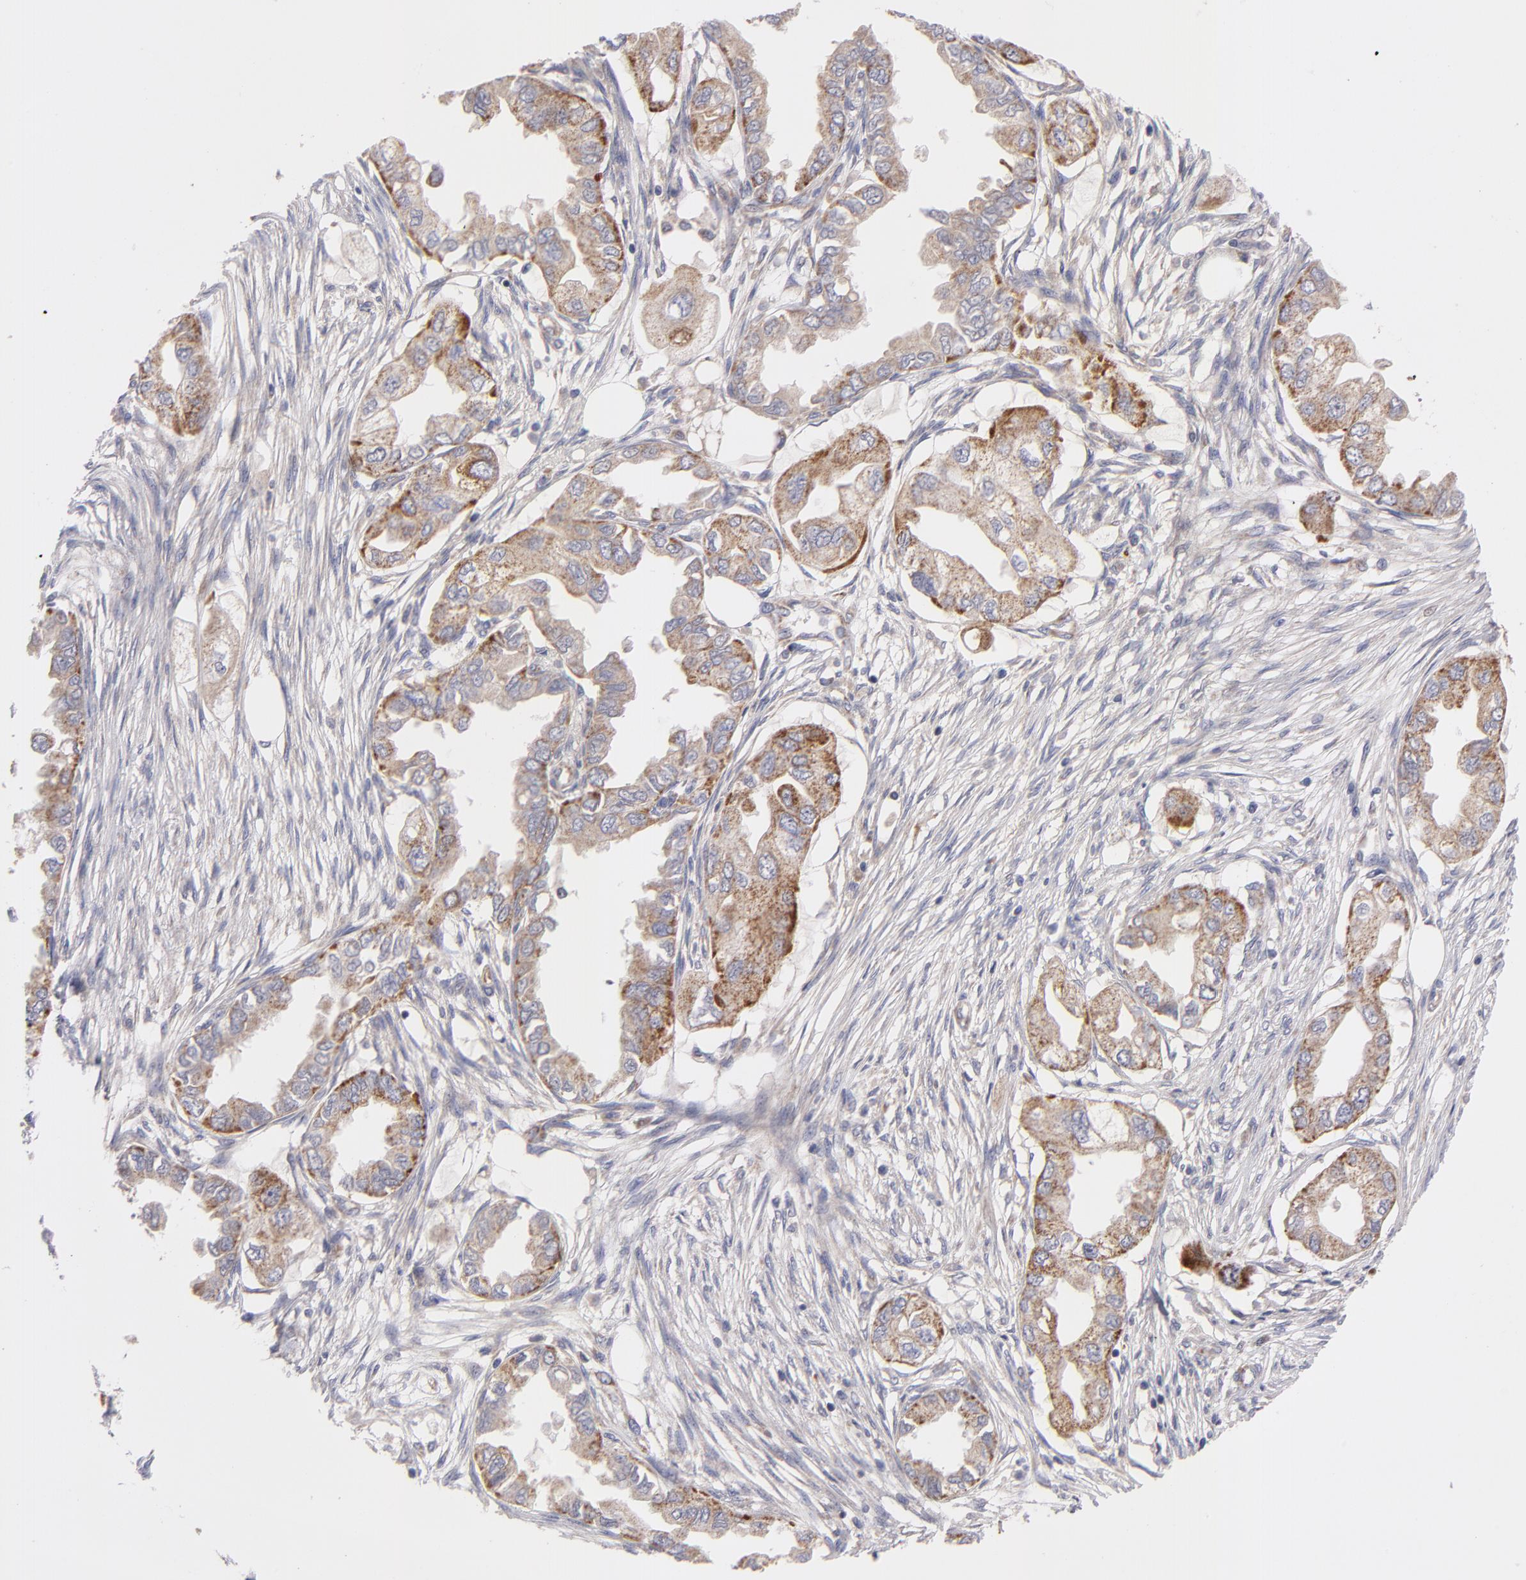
{"staining": {"intensity": "moderate", "quantity": ">75%", "location": "cytoplasmic/membranous"}, "tissue": "endometrial cancer", "cell_type": "Tumor cells", "image_type": "cancer", "snomed": [{"axis": "morphology", "description": "Adenocarcinoma, NOS"}, {"axis": "topography", "description": "Endometrium"}], "caption": "Tumor cells exhibit medium levels of moderate cytoplasmic/membranous positivity in approximately >75% of cells in adenocarcinoma (endometrial).", "gene": "HCCS", "patient": {"sex": "female", "age": 67}}